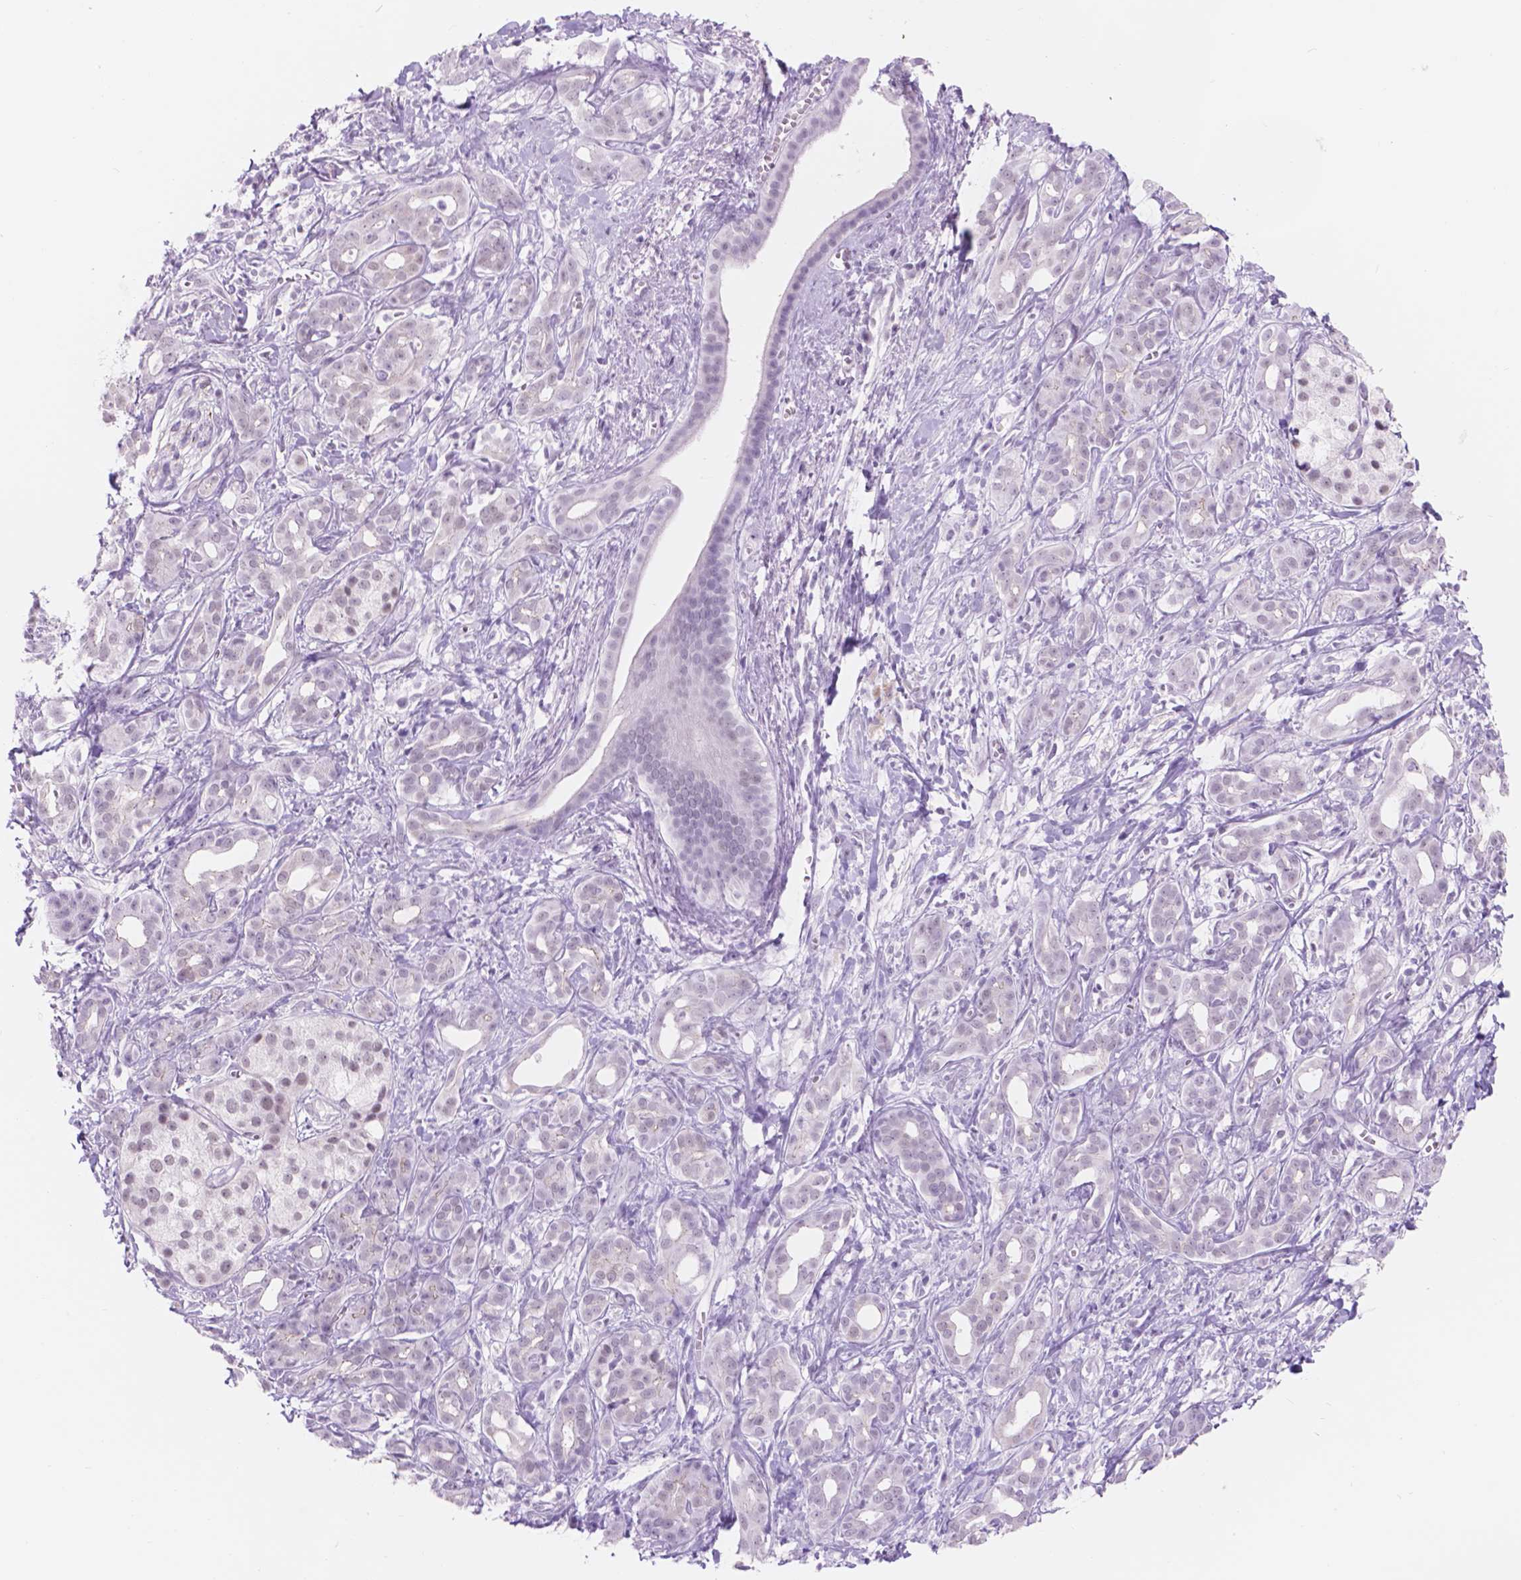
{"staining": {"intensity": "negative", "quantity": "none", "location": "none"}, "tissue": "pancreatic cancer", "cell_type": "Tumor cells", "image_type": "cancer", "snomed": [{"axis": "morphology", "description": "Adenocarcinoma, NOS"}, {"axis": "topography", "description": "Pancreas"}], "caption": "Immunohistochemistry of human pancreatic cancer reveals no positivity in tumor cells.", "gene": "DCC", "patient": {"sex": "male", "age": 61}}